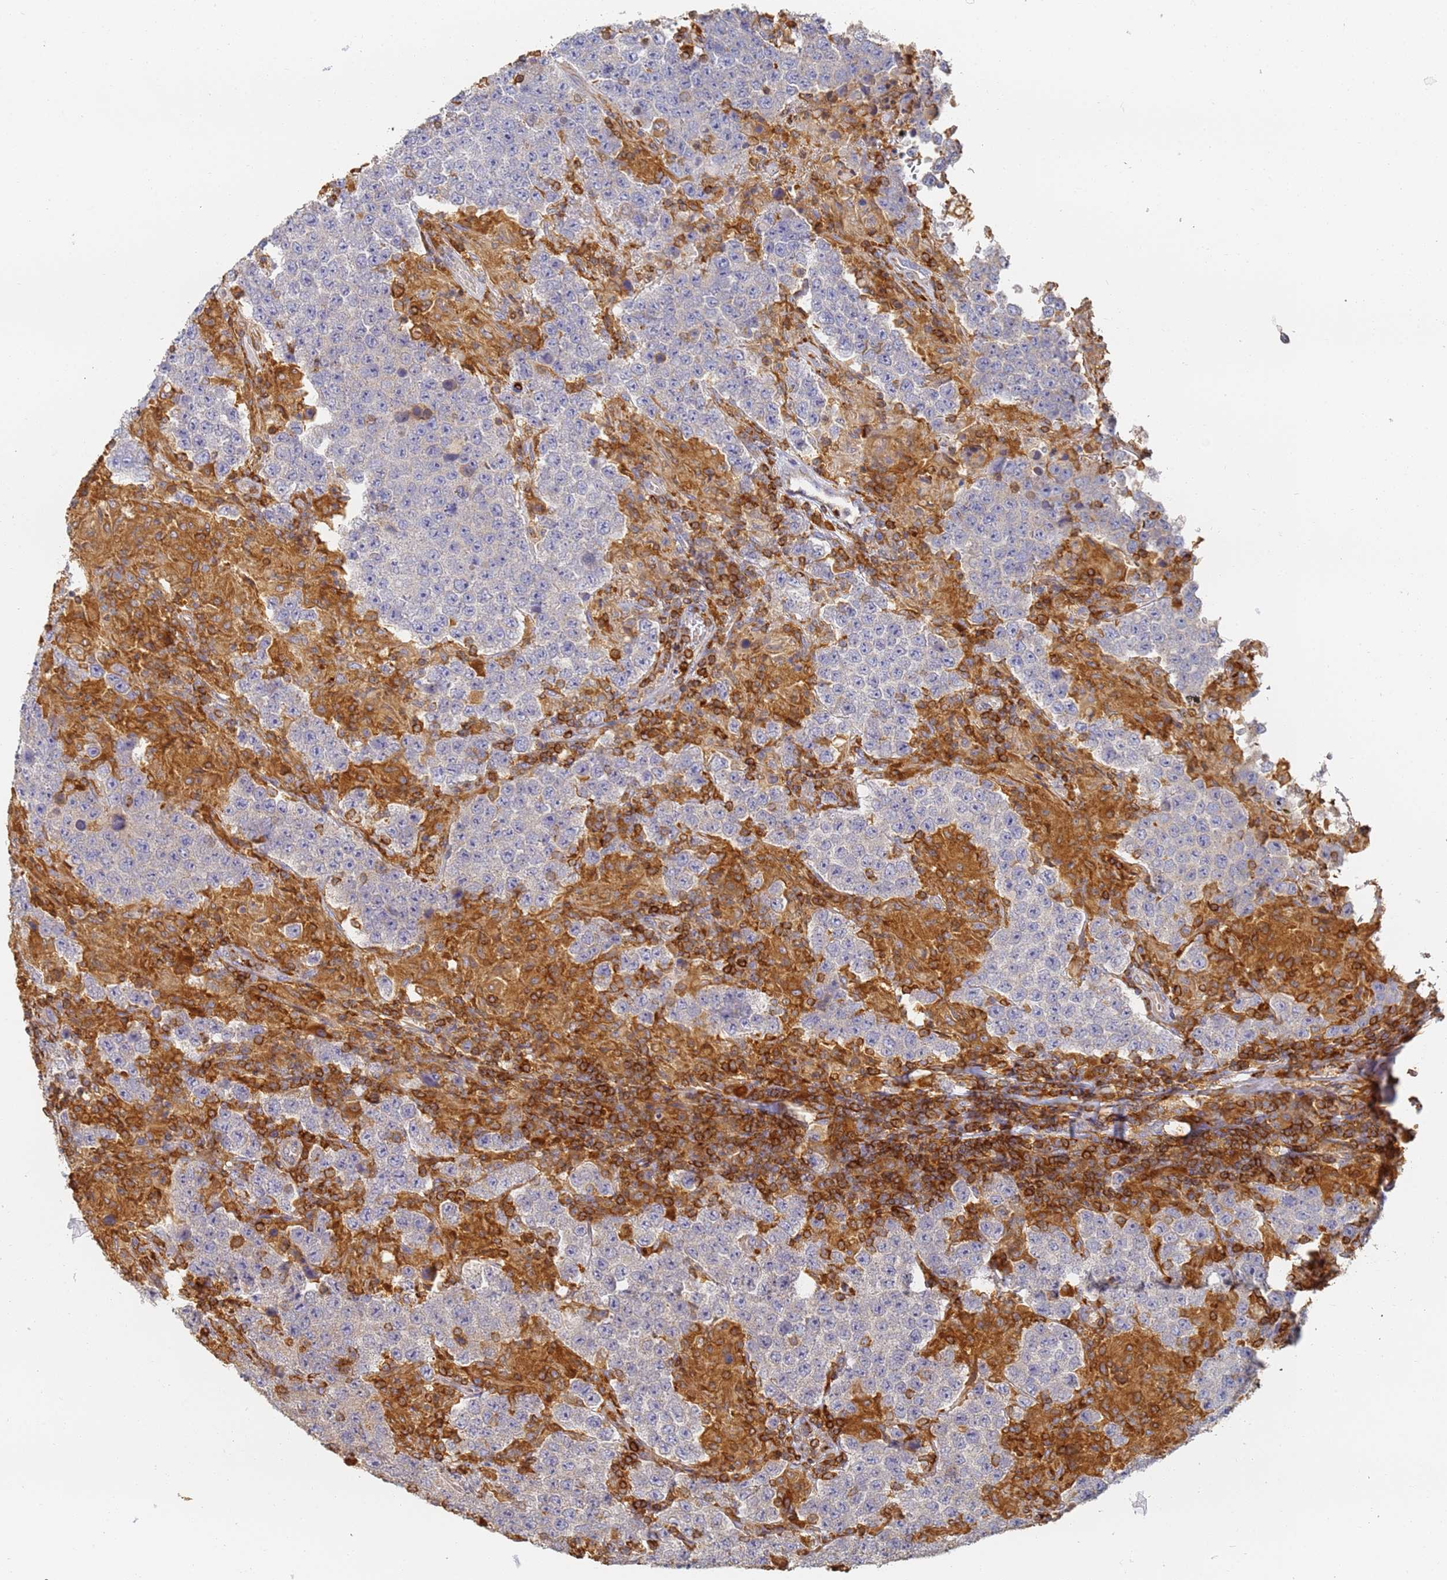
{"staining": {"intensity": "negative", "quantity": "none", "location": "none"}, "tissue": "testis cancer", "cell_type": "Tumor cells", "image_type": "cancer", "snomed": [{"axis": "morphology", "description": "Normal tissue, NOS"}, {"axis": "morphology", "description": "Urothelial carcinoma, High grade"}, {"axis": "morphology", "description": "Seminoma, NOS"}, {"axis": "morphology", "description": "Carcinoma, Embryonal, NOS"}, {"axis": "topography", "description": "Urinary bladder"}, {"axis": "topography", "description": "Testis"}], "caption": "Immunohistochemistry (IHC) photomicrograph of neoplastic tissue: human testis urothelial carcinoma (high-grade) stained with DAB shows no significant protein expression in tumor cells. (Immunohistochemistry, brightfield microscopy, high magnification).", "gene": "BIN2", "patient": {"sex": "male", "age": 41}}